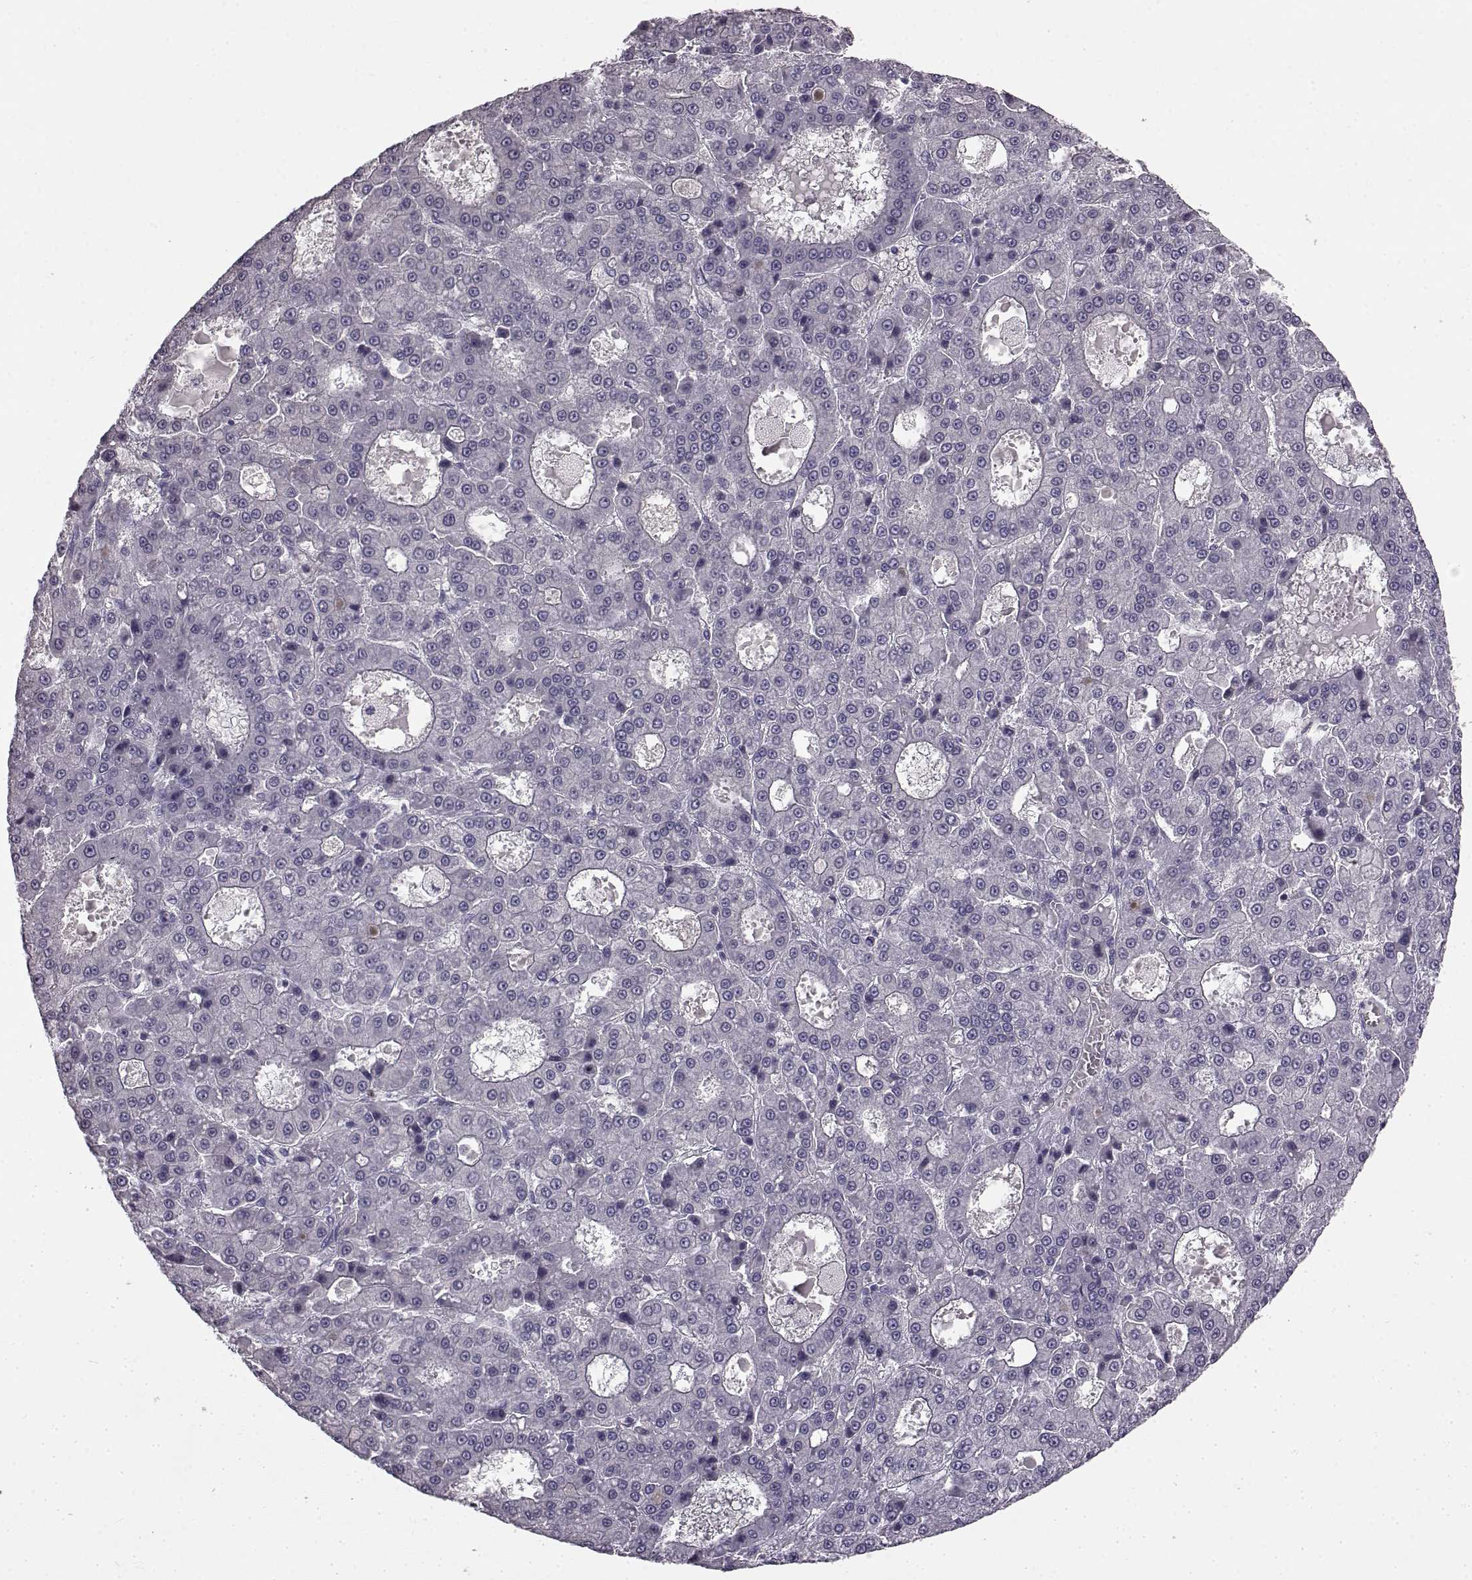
{"staining": {"intensity": "negative", "quantity": "none", "location": "none"}, "tissue": "liver cancer", "cell_type": "Tumor cells", "image_type": "cancer", "snomed": [{"axis": "morphology", "description": "Carcinoma, Hepatocellular, NOS"}, {"axis": "topography", "description": "Liver"}], "caption": "This is an immunohistochemistry image of liver cancer (hepatocellular carcinoma). There is no expression in tumor cells.", "gene": "KRT85", "patient": {"sex": "male", "age": 70}}